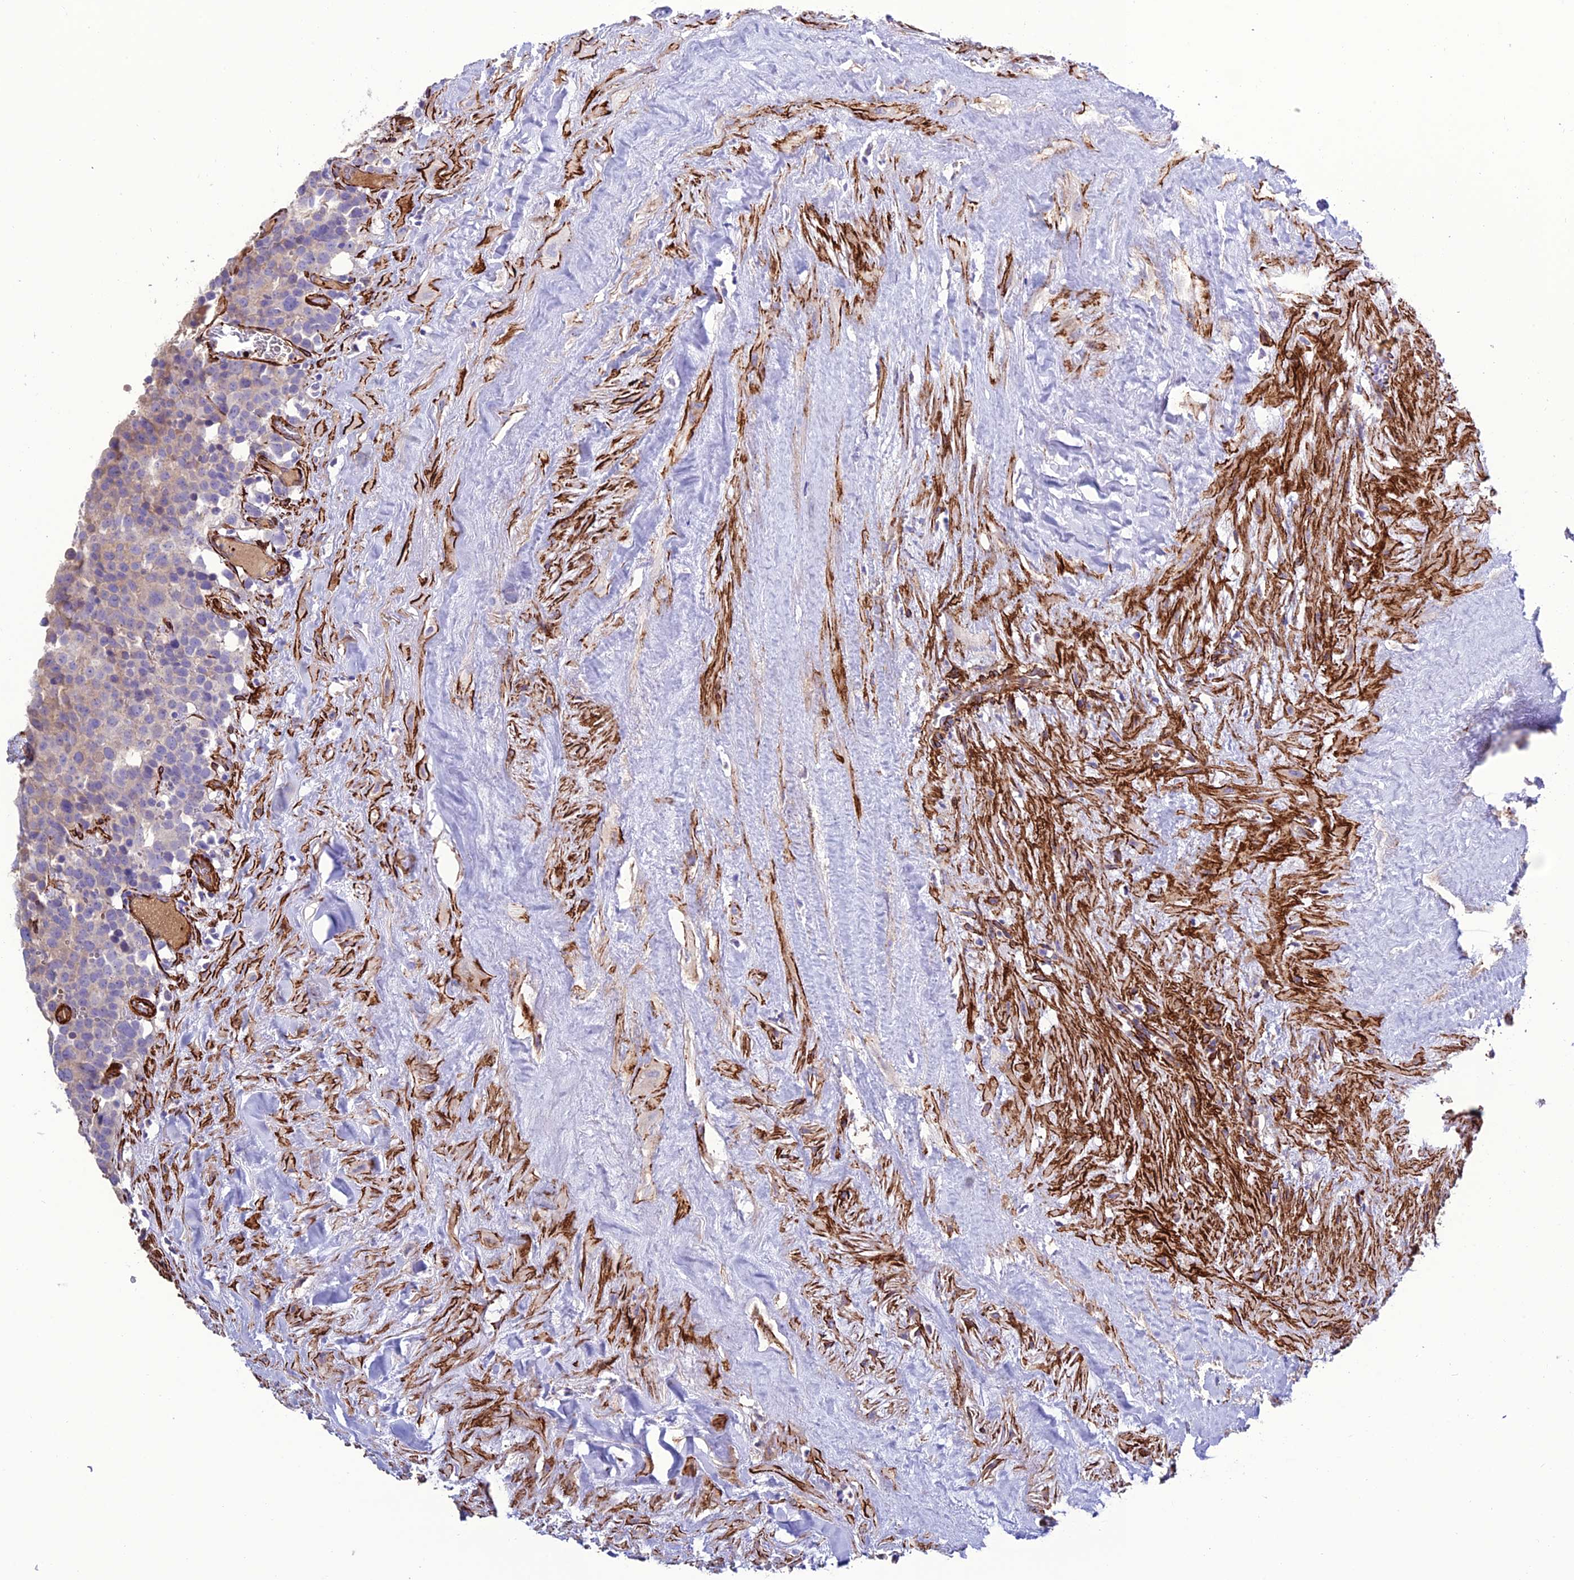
{"staining": {"intensity": "weak", "quantity": "<25%", "location": "cytoplasmic/membranous"}, "tissue": "testis cancer", "cell_type": "Tumor cells", "image_type": "cancer", "snomed": [{"axis": "morphology", "description": "Seminoma, NOS"}, {"axis": "topography", "description": "Testis"}], "caption": "A micrograph of testis seminoma stained for a protein displays no brown staining in tumor cells. Nuclei are stained in blue.", "gene": "REX1BD", "patient": {"sex": "male", "age": 71}}